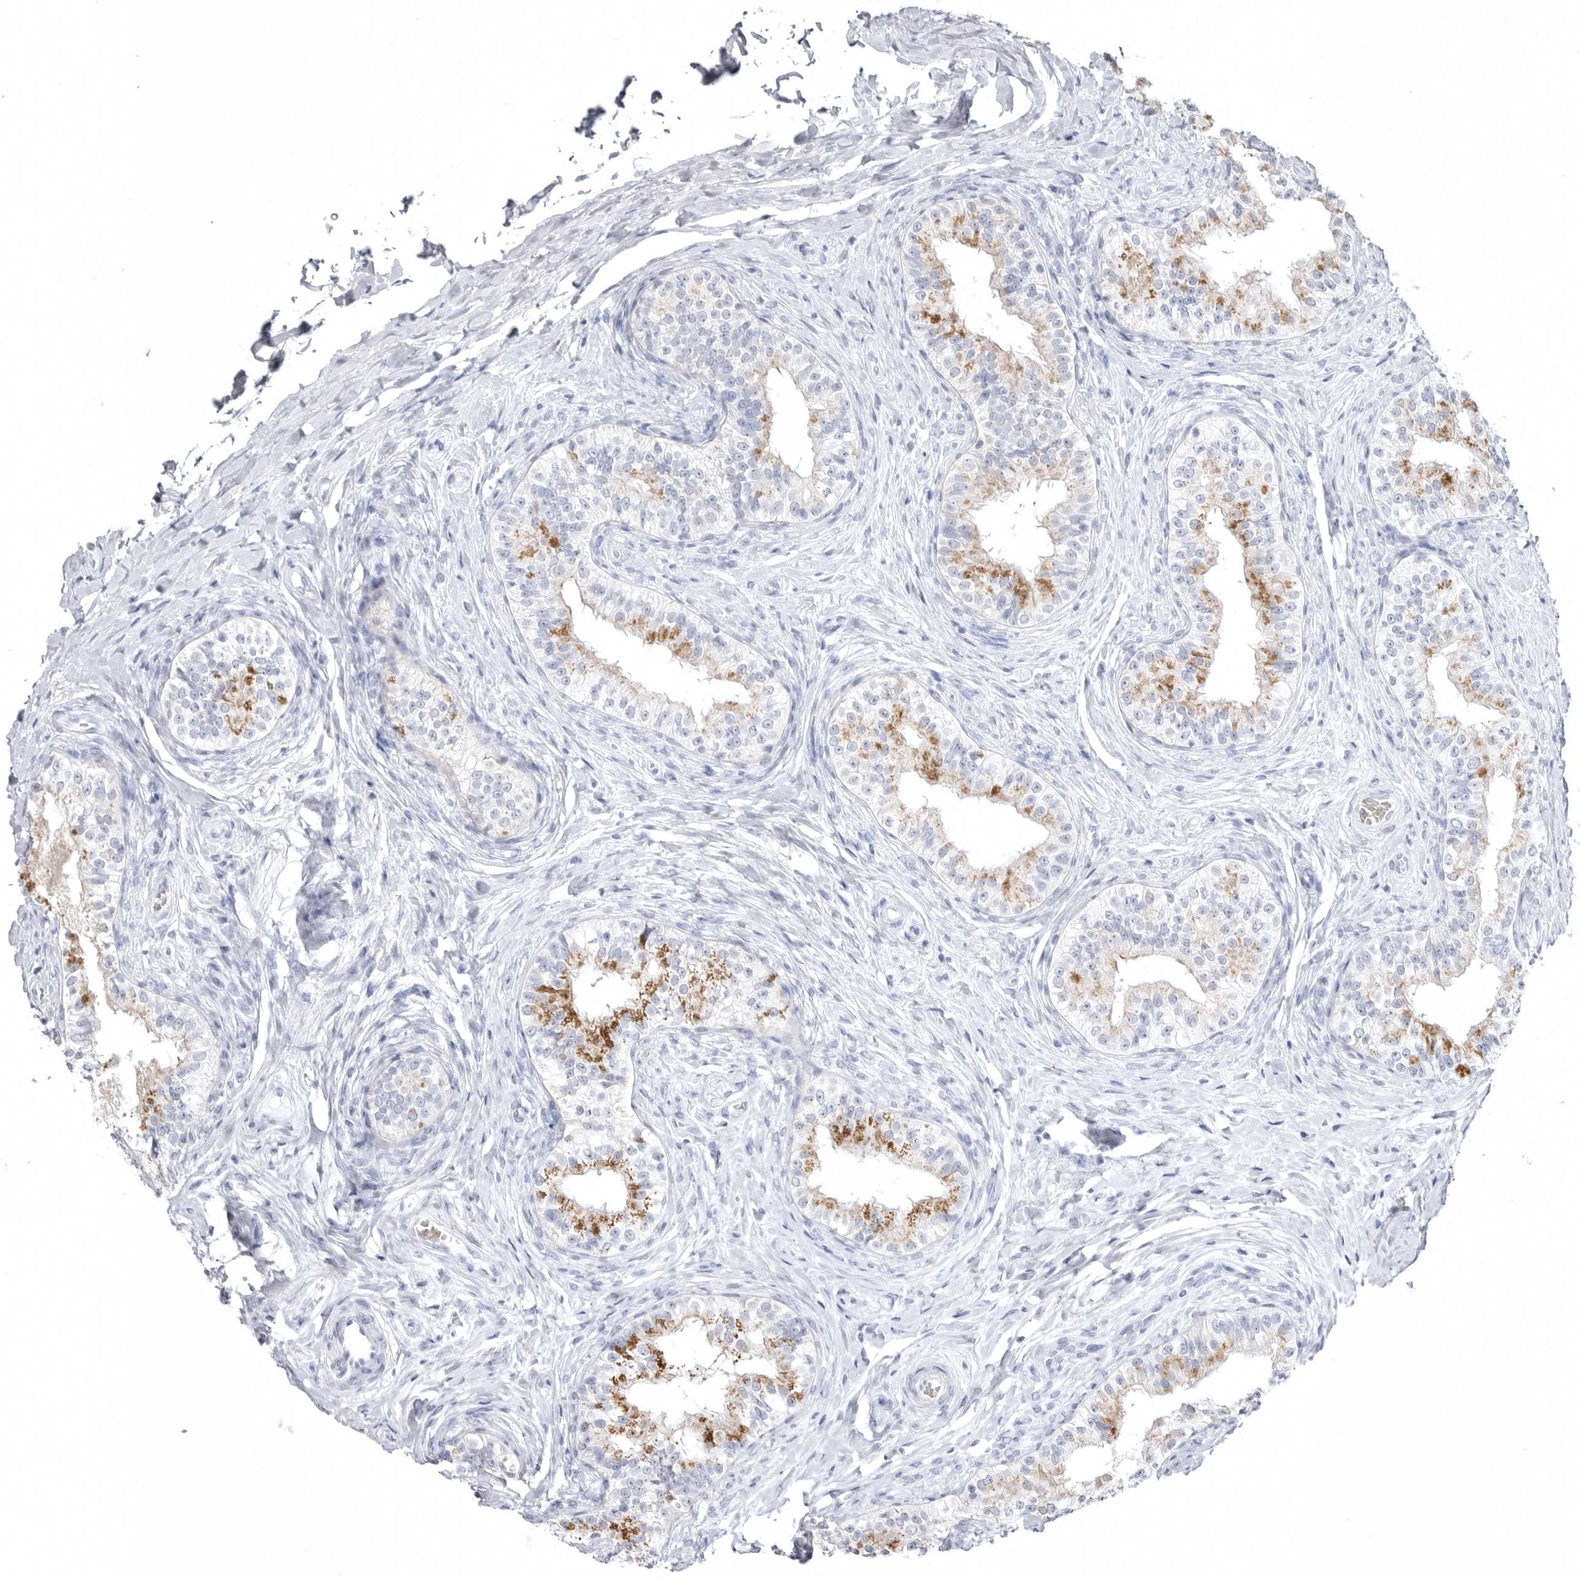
{"staining": {"intensity": "moderate", "quantity": "25%-75%", "location": "cytoplasmic/membranous"}, "tissue": "epididymis", "cell_type": "Glandular cells", "image_type": "normal", "snomed": [{"axis": "morphology", "description": "Normal tissue, NOS"}, {"axis": "topography", "description": "Epididymis"}], "caption": "Immunohistochemistry staining of benign epididymis, which exhibits medium levels of moderate cytoplasmic/membranous positivity in about 25%-75% of glandular cells indicating moderate cytoplasmic/membranous protein staining. The staining was performed using DAB (3,3'-diaminobenzidine) (brown) for protein detection and nuclei were counterstained in hematoxylin (blue).", "gene": "STAP2", "patient": {"sex": "male", "age": 49}}